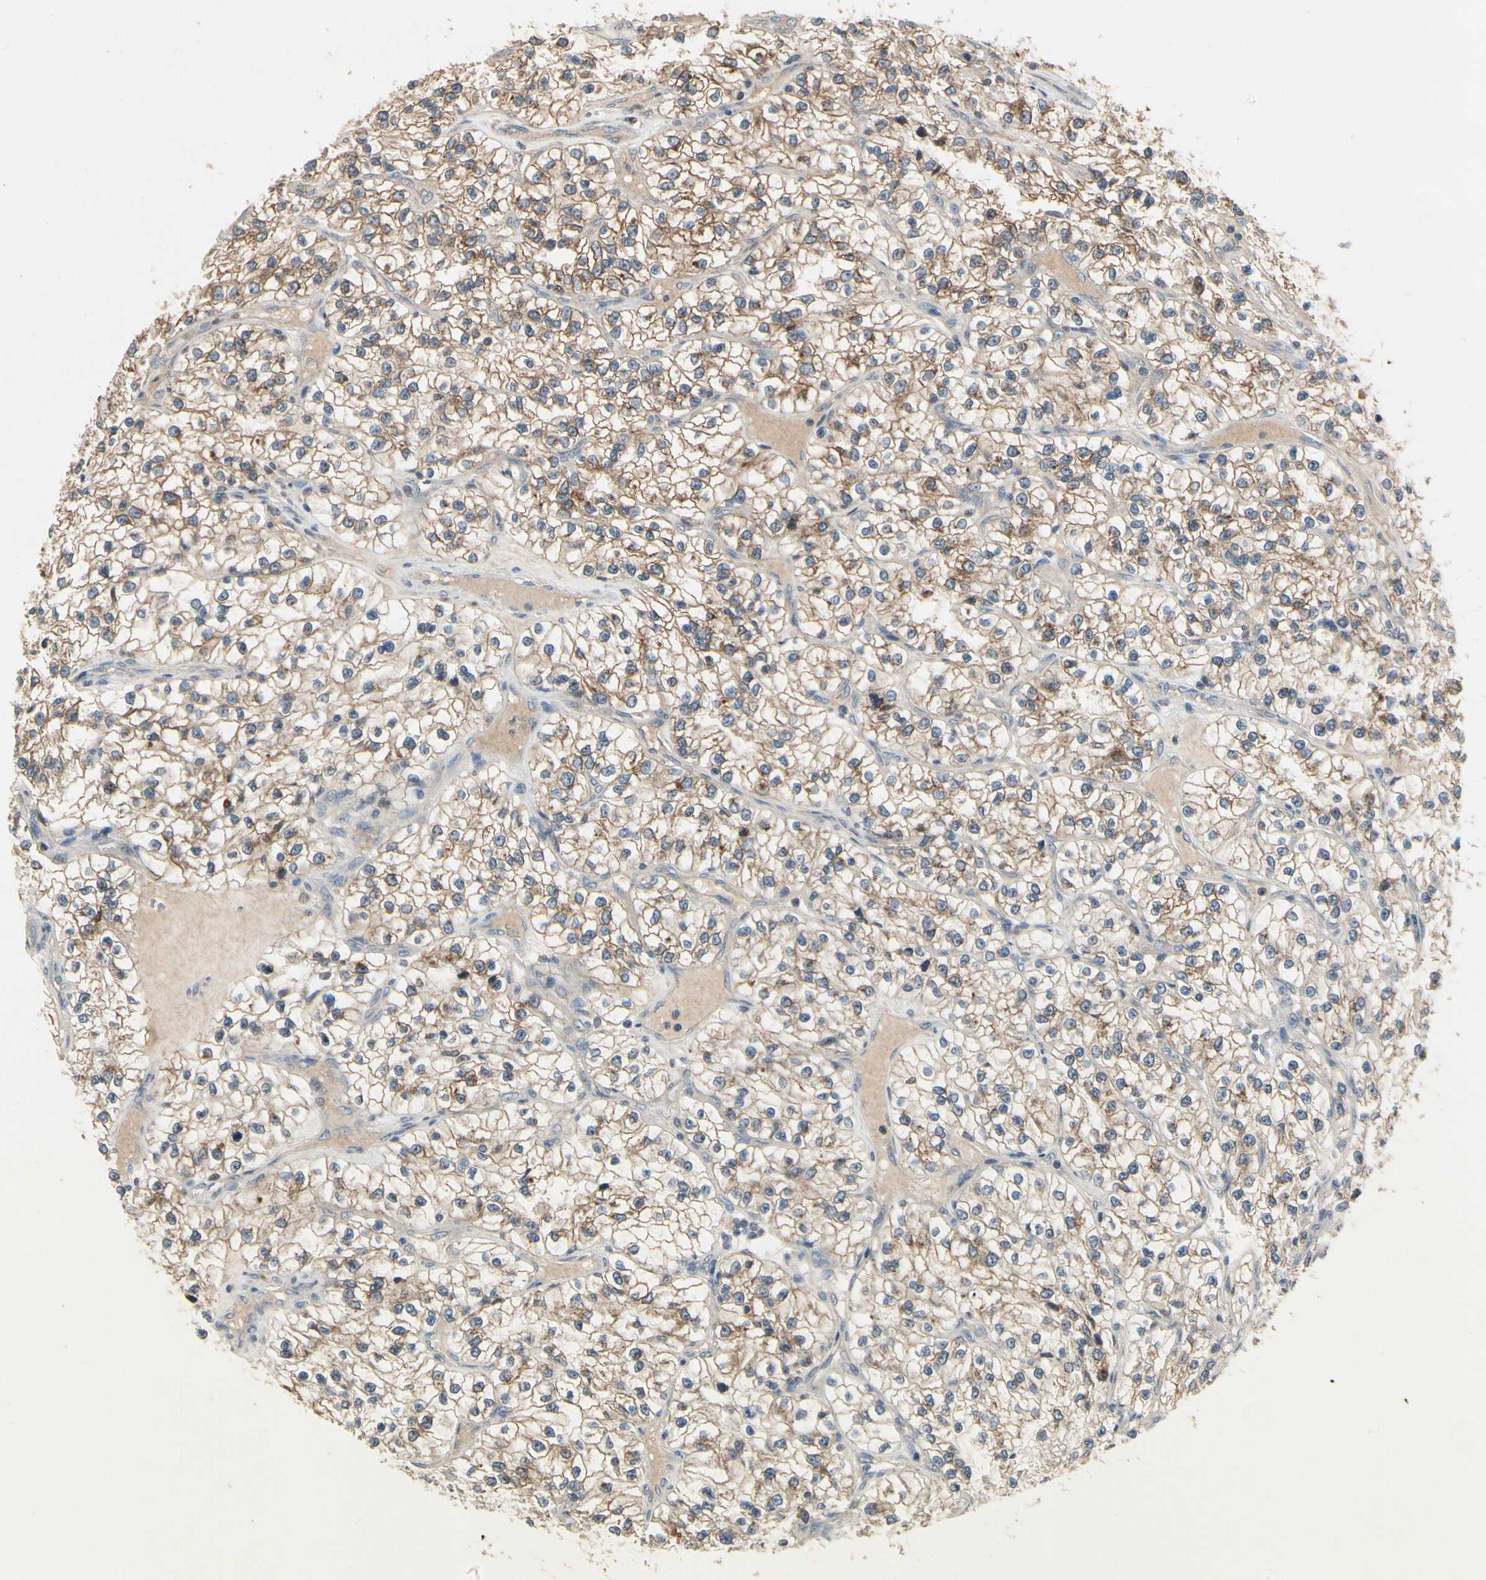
{"staining": {"intensity": "moderate", "quantity": "25%-75%", "location": "cytoplasmic/membranous"}, "tissue": "renal cancer", "cell_type": "Tumor cells", "image_type": "cancer", "snomed": [{"axis": "morphology", "description": "Adenocarcinoma, NOS"}, {"axis": "topography", "description": "Kidney"}], "caption": "The immunohistochemical stain highlights moderate cytoplasmic/membranous expression in tumor cells of renal cancer tissue. (DAB (3,3'-diaminobenzidine) IHC with brightfield microscopy, high magnification).", "gene": "CGREF1", "patient": {"sex": "female", "age": 57}}